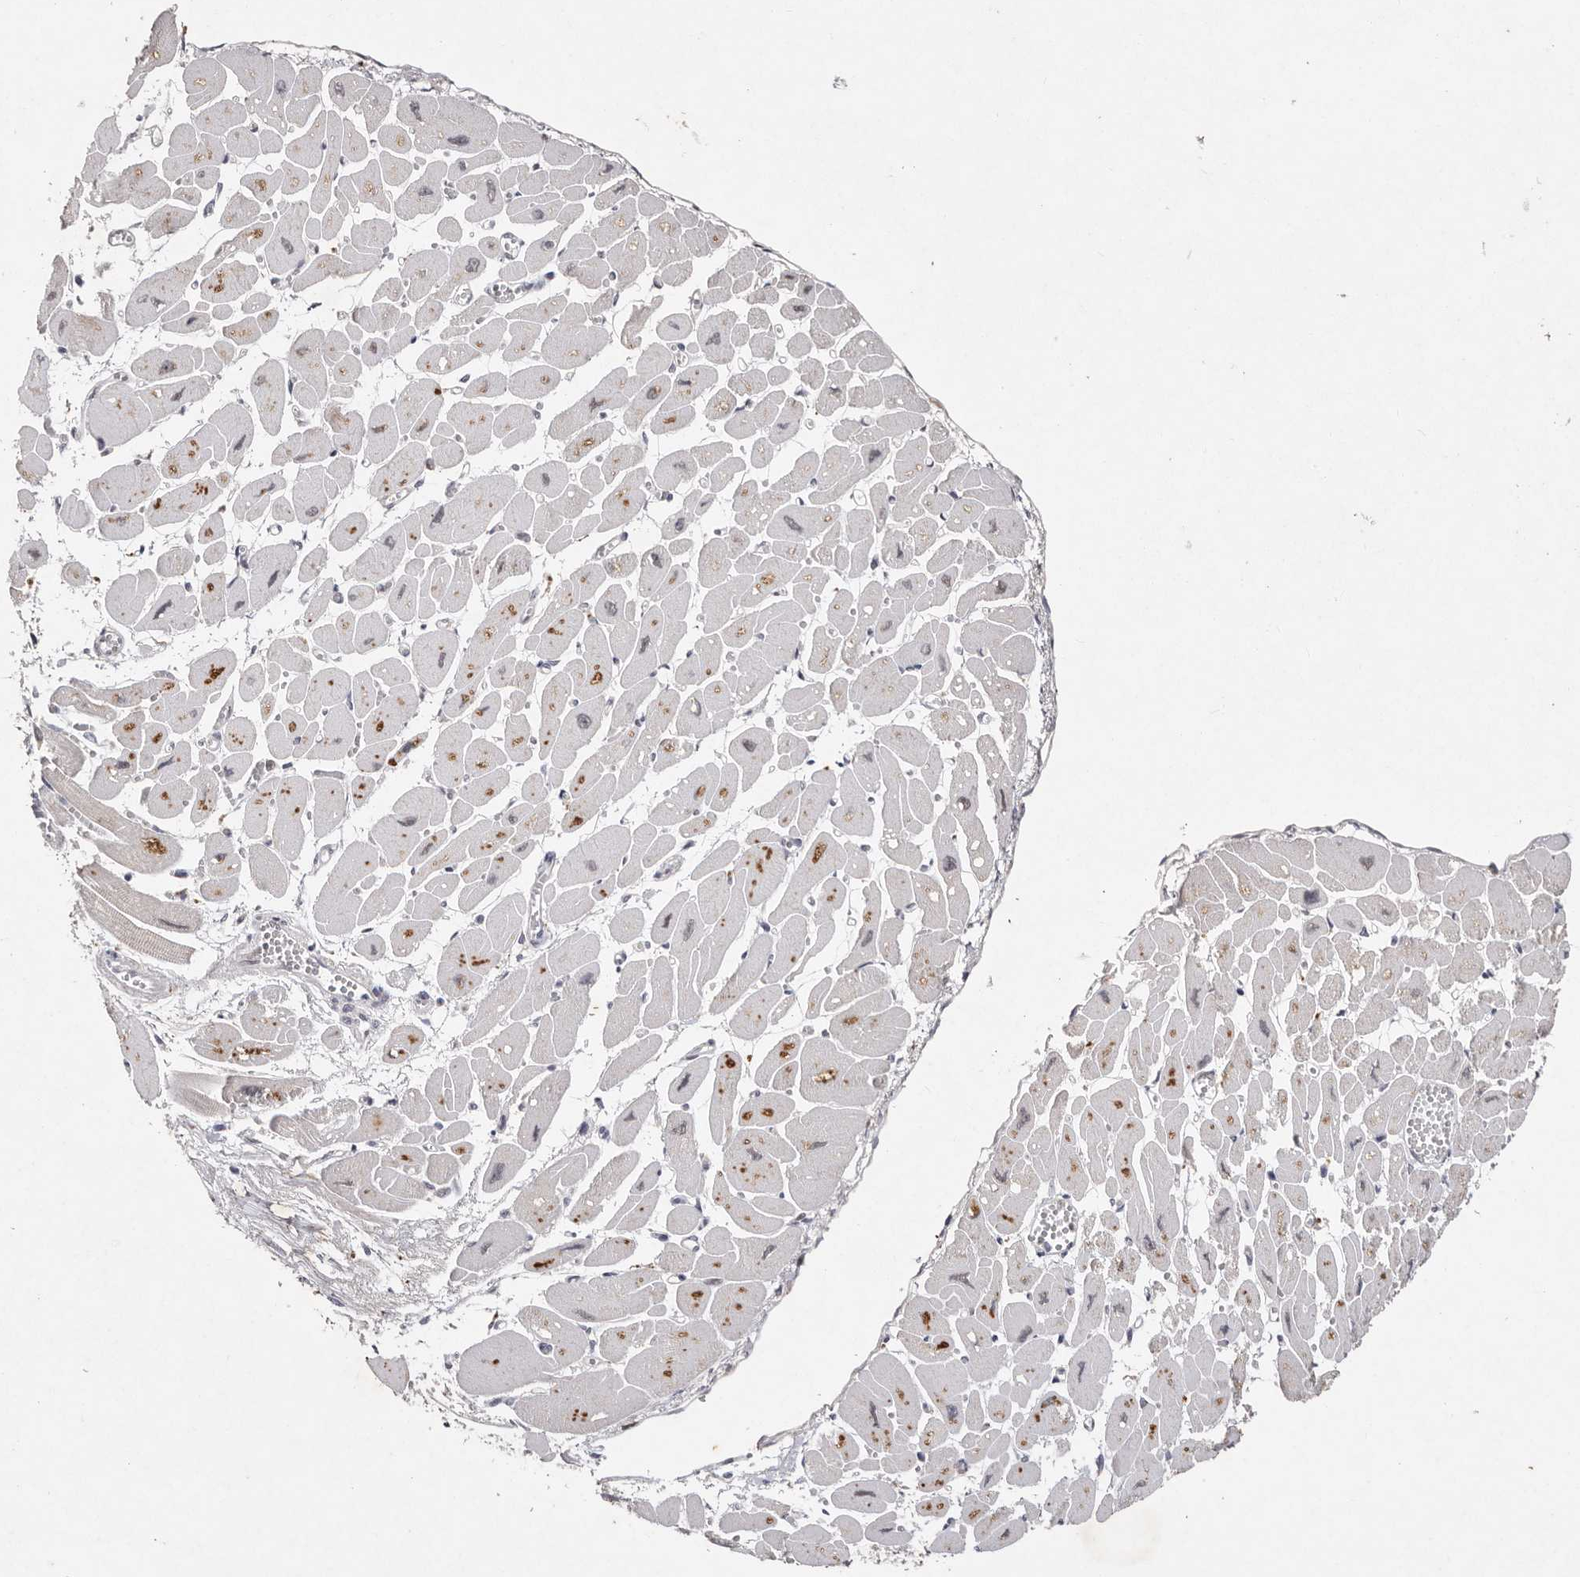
{"staining": {"intensity": "moderate", "quantity": "<25%", "location": "cytoplasmic/membranous"}, "tissue": "heart muscle", "cell_type": "Cardiomyocytes", "image_type": "normal", "snomed": [{"axis": "morphology", "description": "Normal tissue, NOS"}, {"axis": "topography", "description": "Heart"}], "caption": "The image demonstrates staining of normal heart muscle, revealing moderate cytoplasmic/membranous protein positivity (brown color) within cardiomyocytes. (IHC, brightfield microscopy, high magnification).", "gene": "KLF7", "patient": {"sex": "female", "age": 54}}